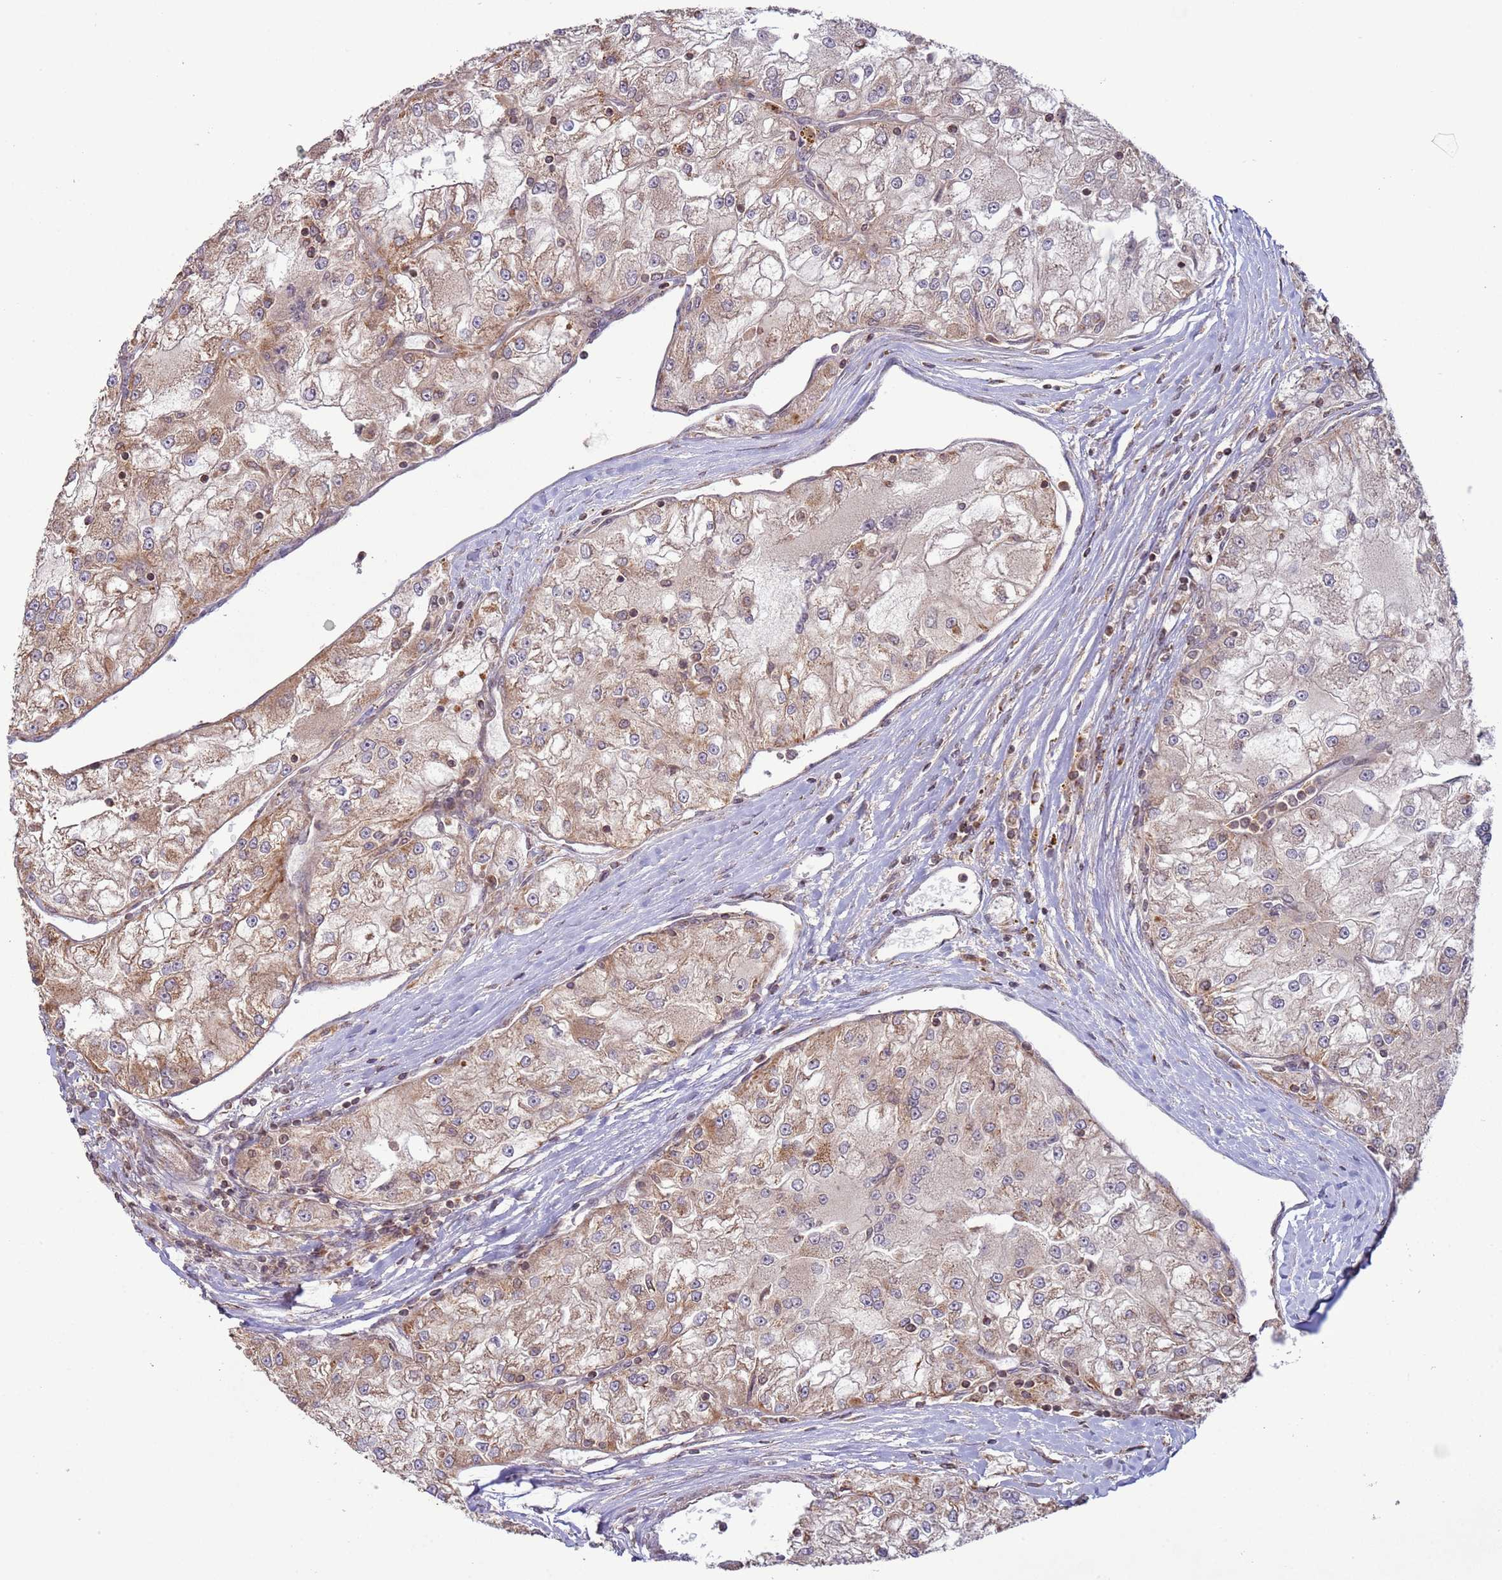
{"staining": {"intensity": "weak", "quantity": "25%-75%", "location": "cytoplasmic/membranous,nuclear"}, "tissue": "renal cancer", "cell_type": "Tumor cells", "image_type": "cancer", "snomed": [{"axis": "morphology", "description": "Adenocarcinoma, NOS"}, {"axis": "topography", "description": "Kidney"}], "caption": "IHC (DAB (3,3'-diaminobenzidine)) staining of human renal cancer (adenocarcinoma) exhibits weak cytoplasmic/membranous and nuclear protein staining in about 25%-75% of tumor cells.", "gene": "RCOR2", "patient": {"sex": "female", "age": 72}}